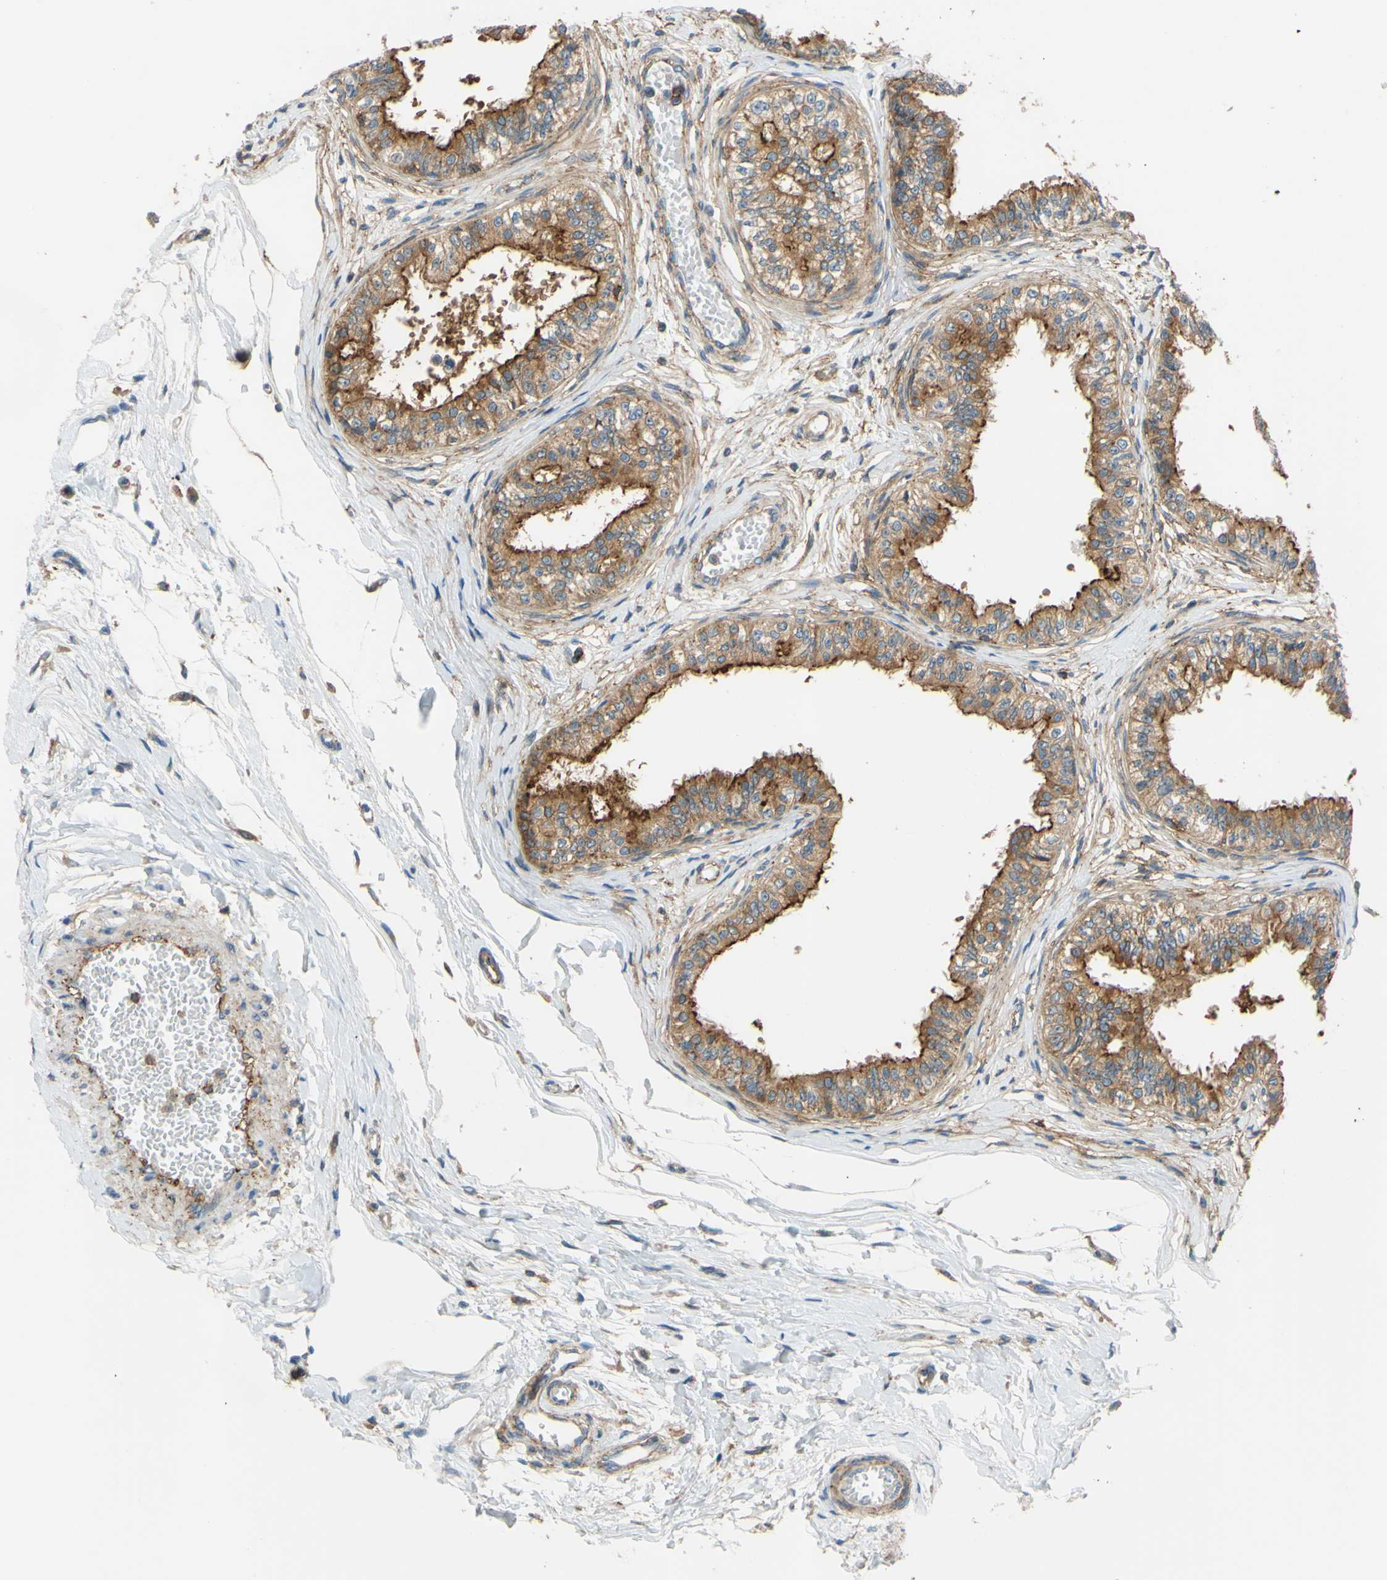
{"staining": {"intensity": "moderate", "quantity": ">75%", "location": "cytoplasmic/membranous"}, "tissue": "epididymis", "cell_type": "Glandular cells", "image_type": "normal", "snomed": [{"axis": "morphology", "description": "Normal tissue, NOS"}, {"axis": "morphology", "description": "Adenocarcinoma, metastatic, NOS"}, {"axis": "topography", "description": "Testis"}, {"axis": "topography", "description": "Epididymis"}], "caption": "Protein analysis of unremarkable epididymis shows moderate cytoplasmic/membranous positivity in about >75% of glandular cells.", "gene": "POR", "patient": {"sex": "male", "age": 26}}